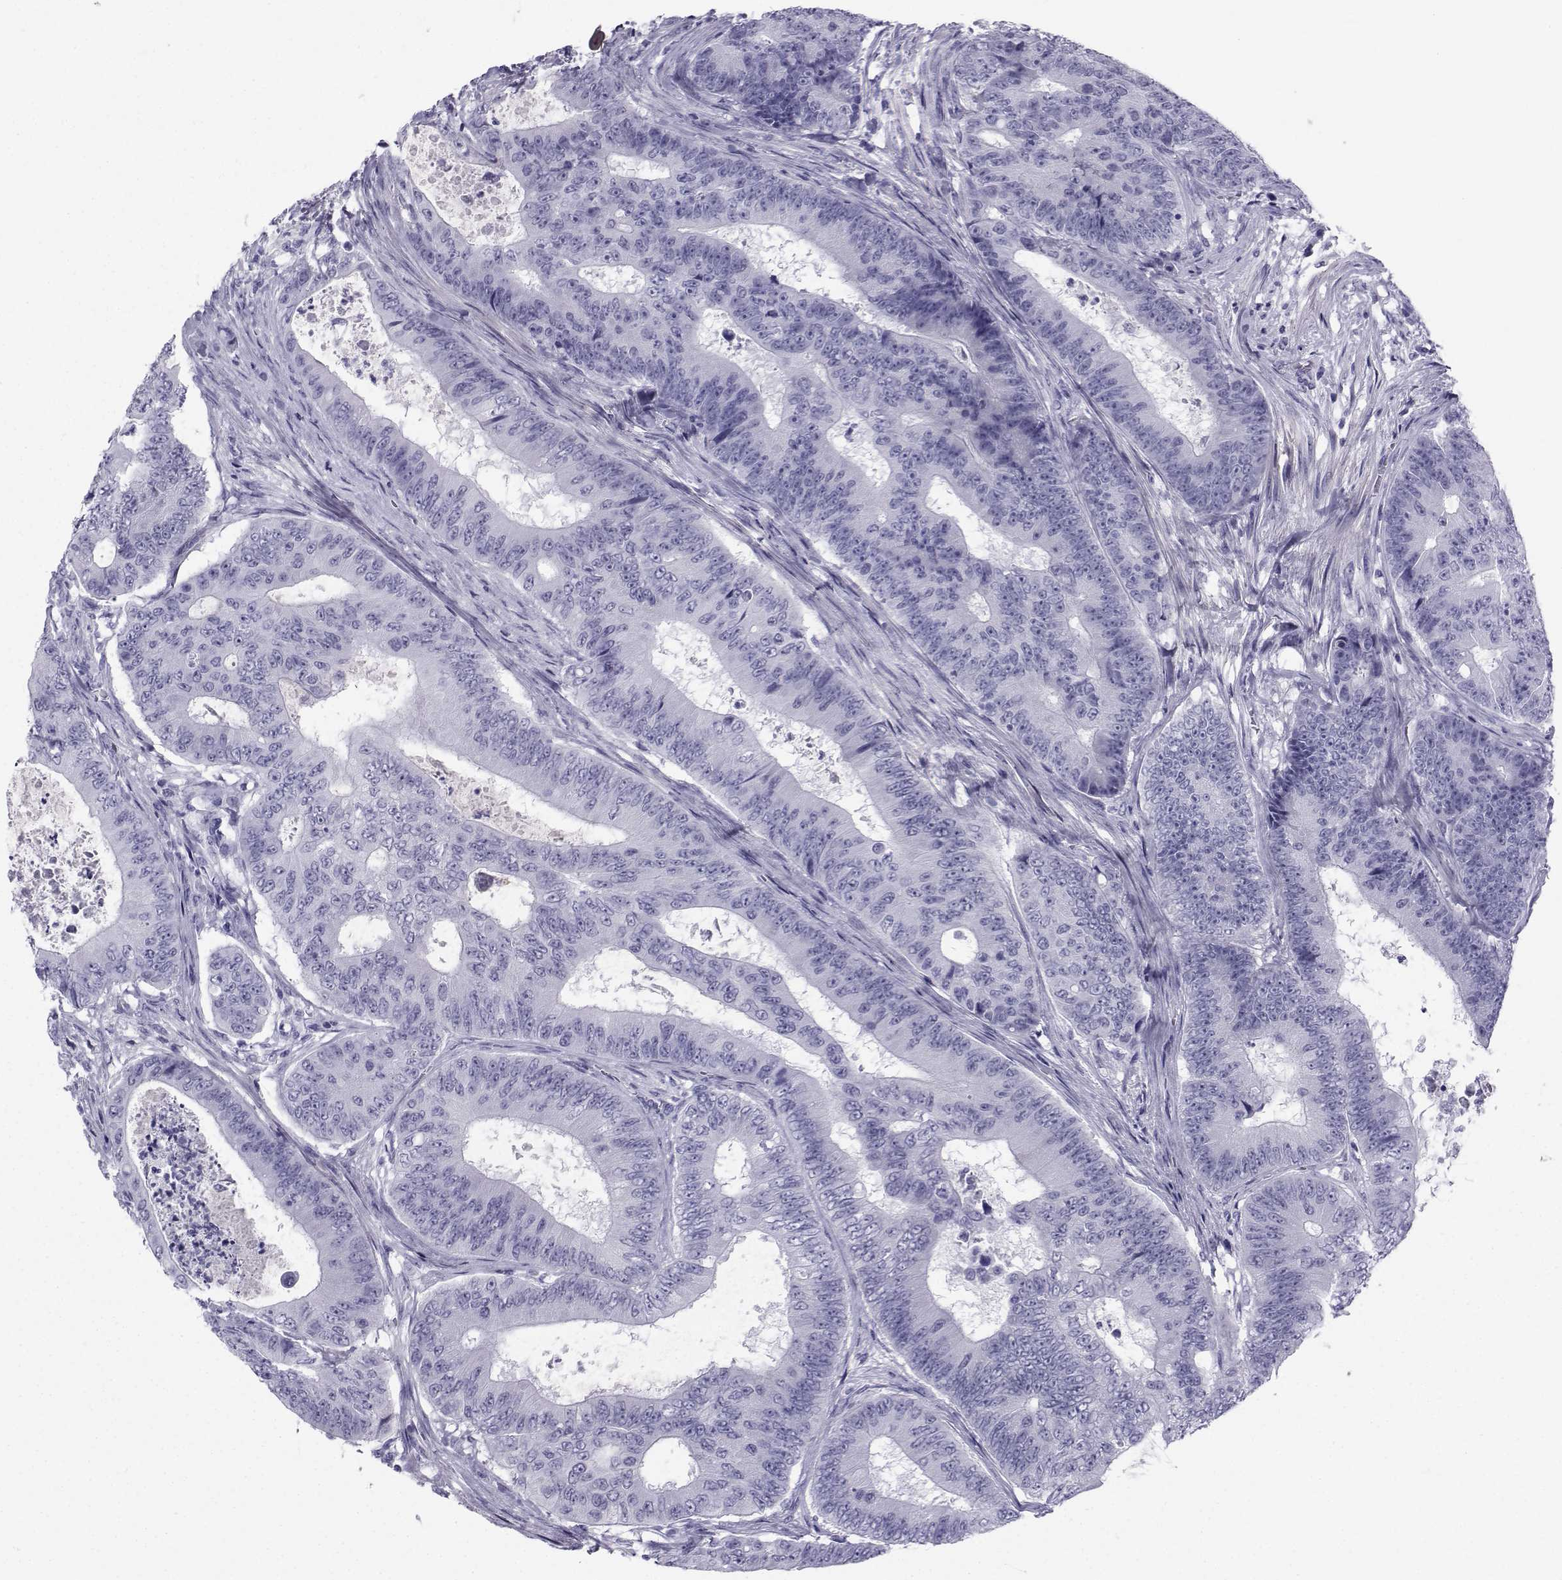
{"staining": {"intensity": "negative", "quantity": "none", "location": "none"}, "tissue": "colorectal cancer", "cell_type": "Tumor cells", "image_type": "cancer", "snomed": [{"axis": "morphology", "description": "Adenocarcinoma, NOS"}, {"axis": "topography", "description": "Colon"}], "caption": "High magnification brightfield microscopy of colorectal adenocarcinoma stained with DAB (3,3'-diaminobenzidine) (brown) and counterstained with hematoxylin (blue): tumor cells show no significant staining.", "gene": "SPANXD", "patient": {"sex": "female", "age": 48}}